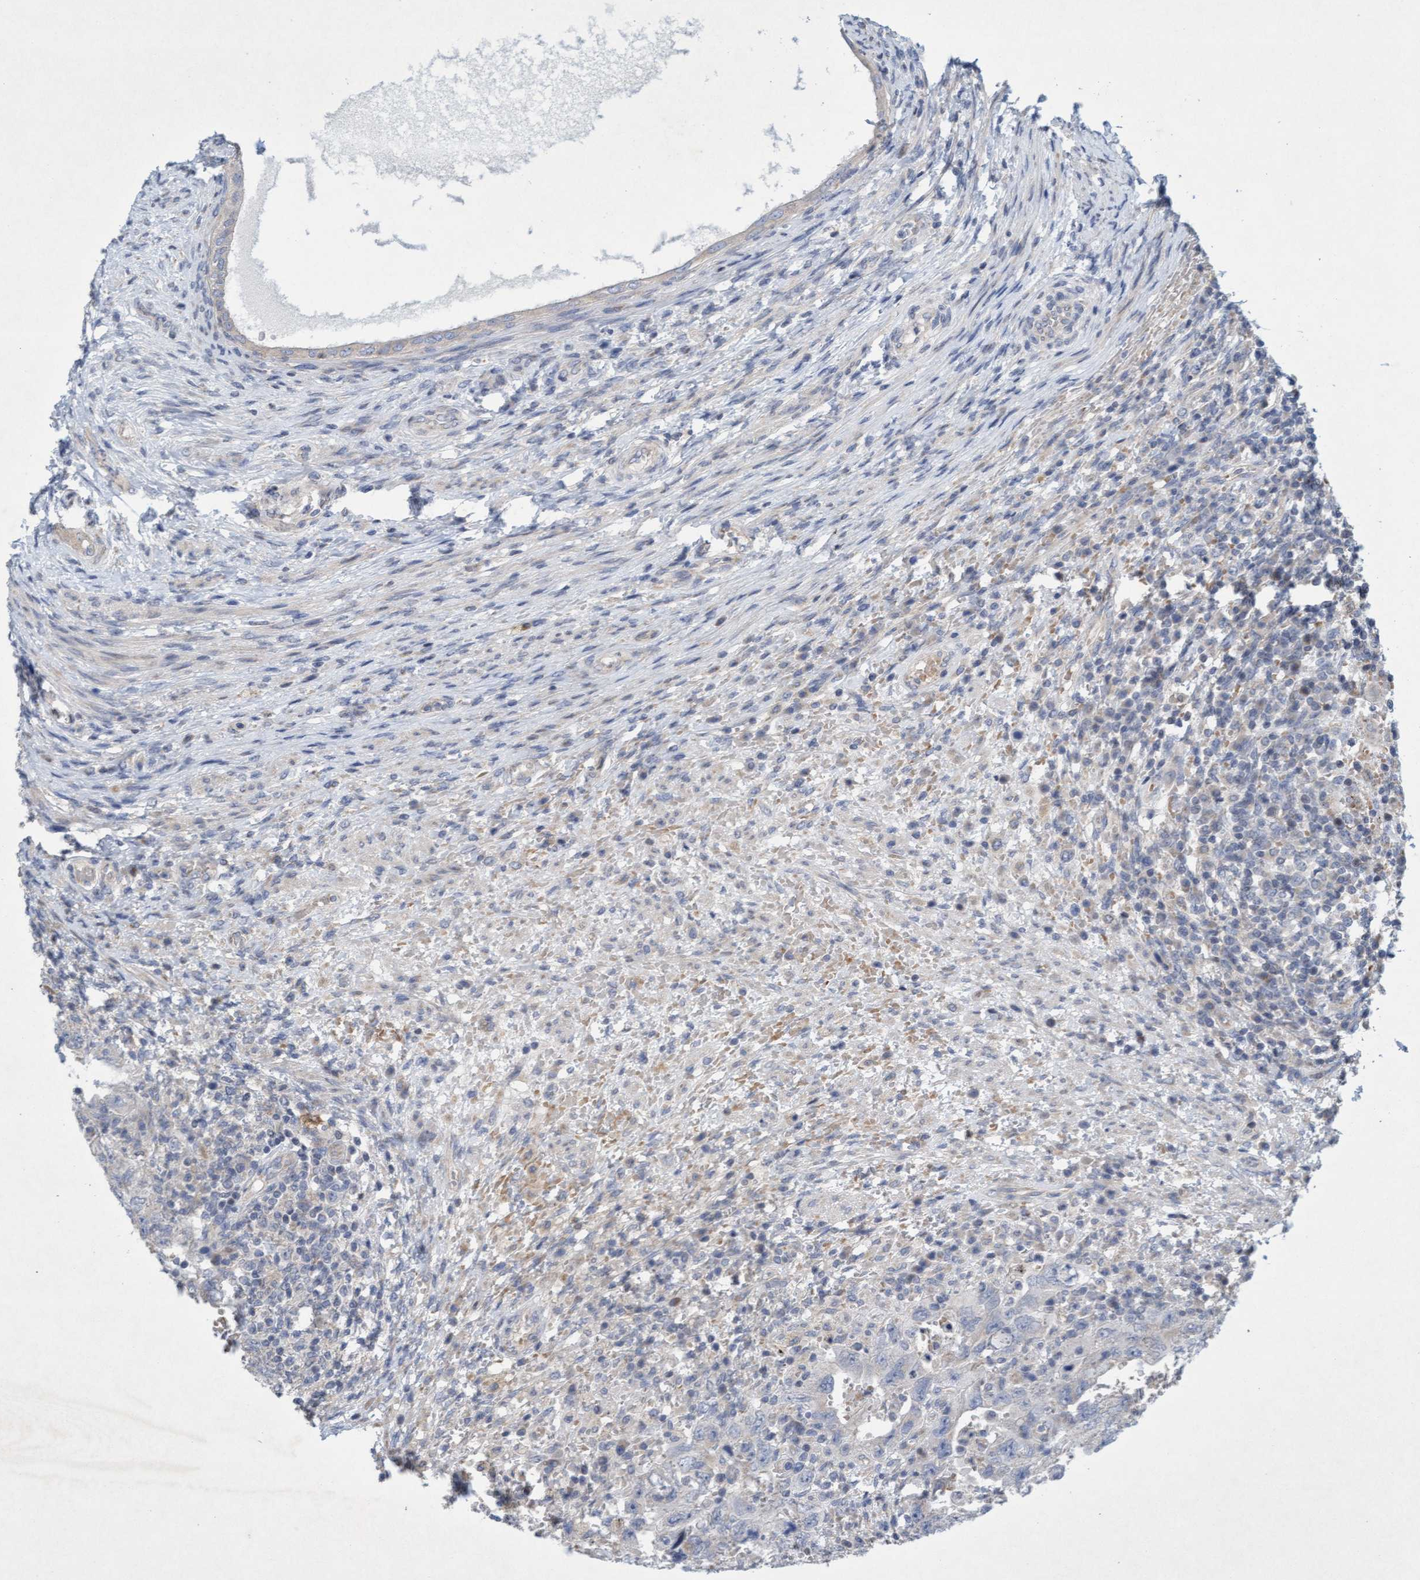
{"staining": {"intensity": "negative", "quantity": "none", "location": "none"}, "tissue": "testis cancer", "cell_type": "Tumor cells", "image_type": "cancer", "snomed": [{"axis": "morphology", "description": "Carcinoma, Embryonal, NOS"}, {"axis": "topography", "description": "Testis"}], "caption": "Photomicrograph shows no protein positivity in tumor cells of testis embryonal carcinoma tissue.", "gene": "DDHD2", "patient": {"sex": "male", "age": 26}}